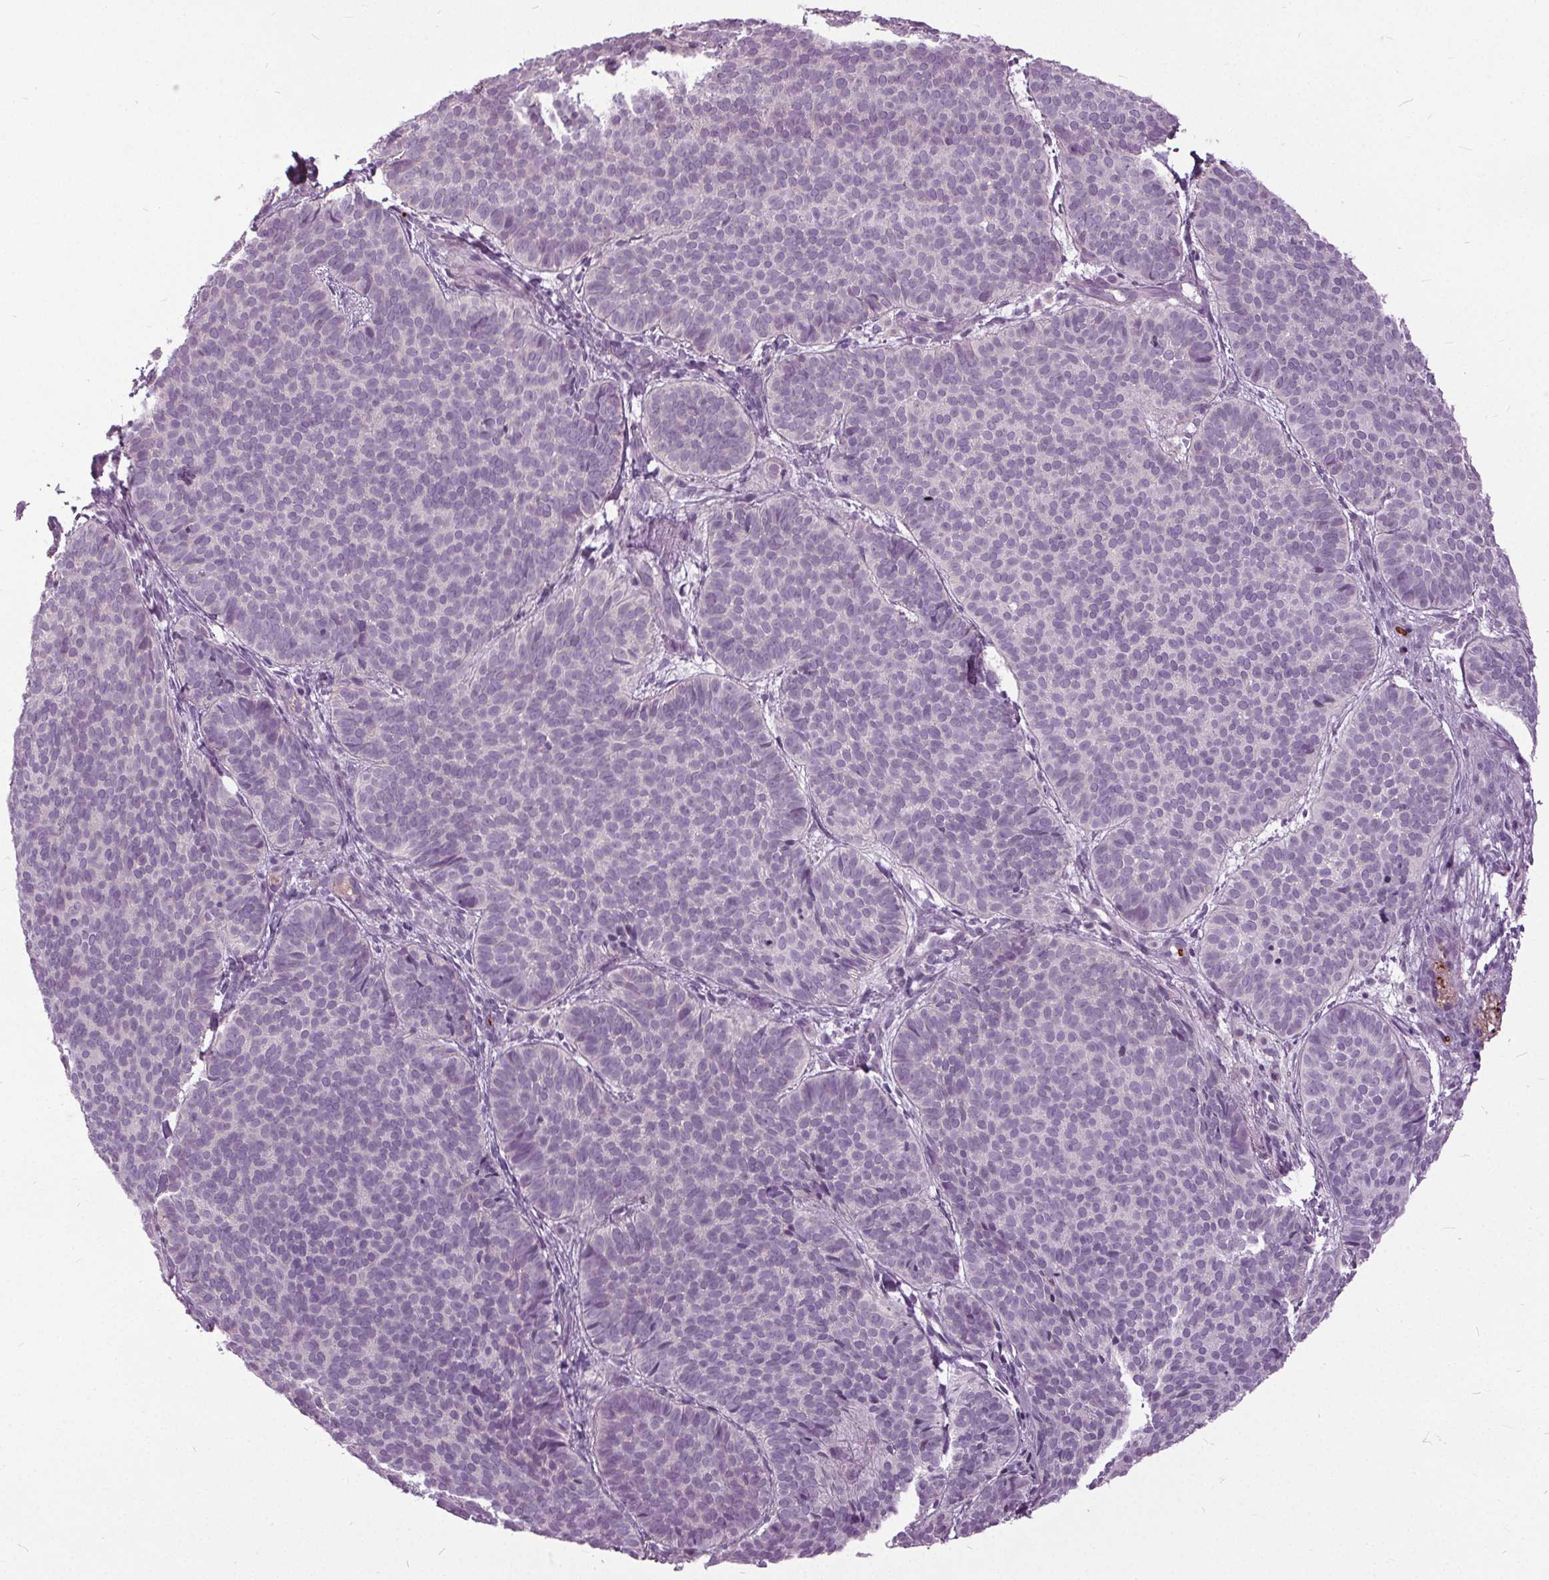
{"staining": {"intensity": "negative", "quantity": "none", "location": "none"}, "tissue": "skin cancer", "cell_type": "Tumor cells", "image_type": "cancer", "snomed": [{"axis": "morphology", "description": "Basal cell carcinoma"}, {"axis": "topography", "description": "Skin"}], "caption": "Immunohistochemistry histopathology image of skin cancer (basal cell carcinoma) stained for a protein (brown), which displays no staining in tumor cells. Brightfield microscopy of immunohistochemistry stained with DAB (brown) and hematoxylin (blue), captured at high magnification.", "gene": "SLC4A1", "patient": {"sex": "male", "age": 57}}